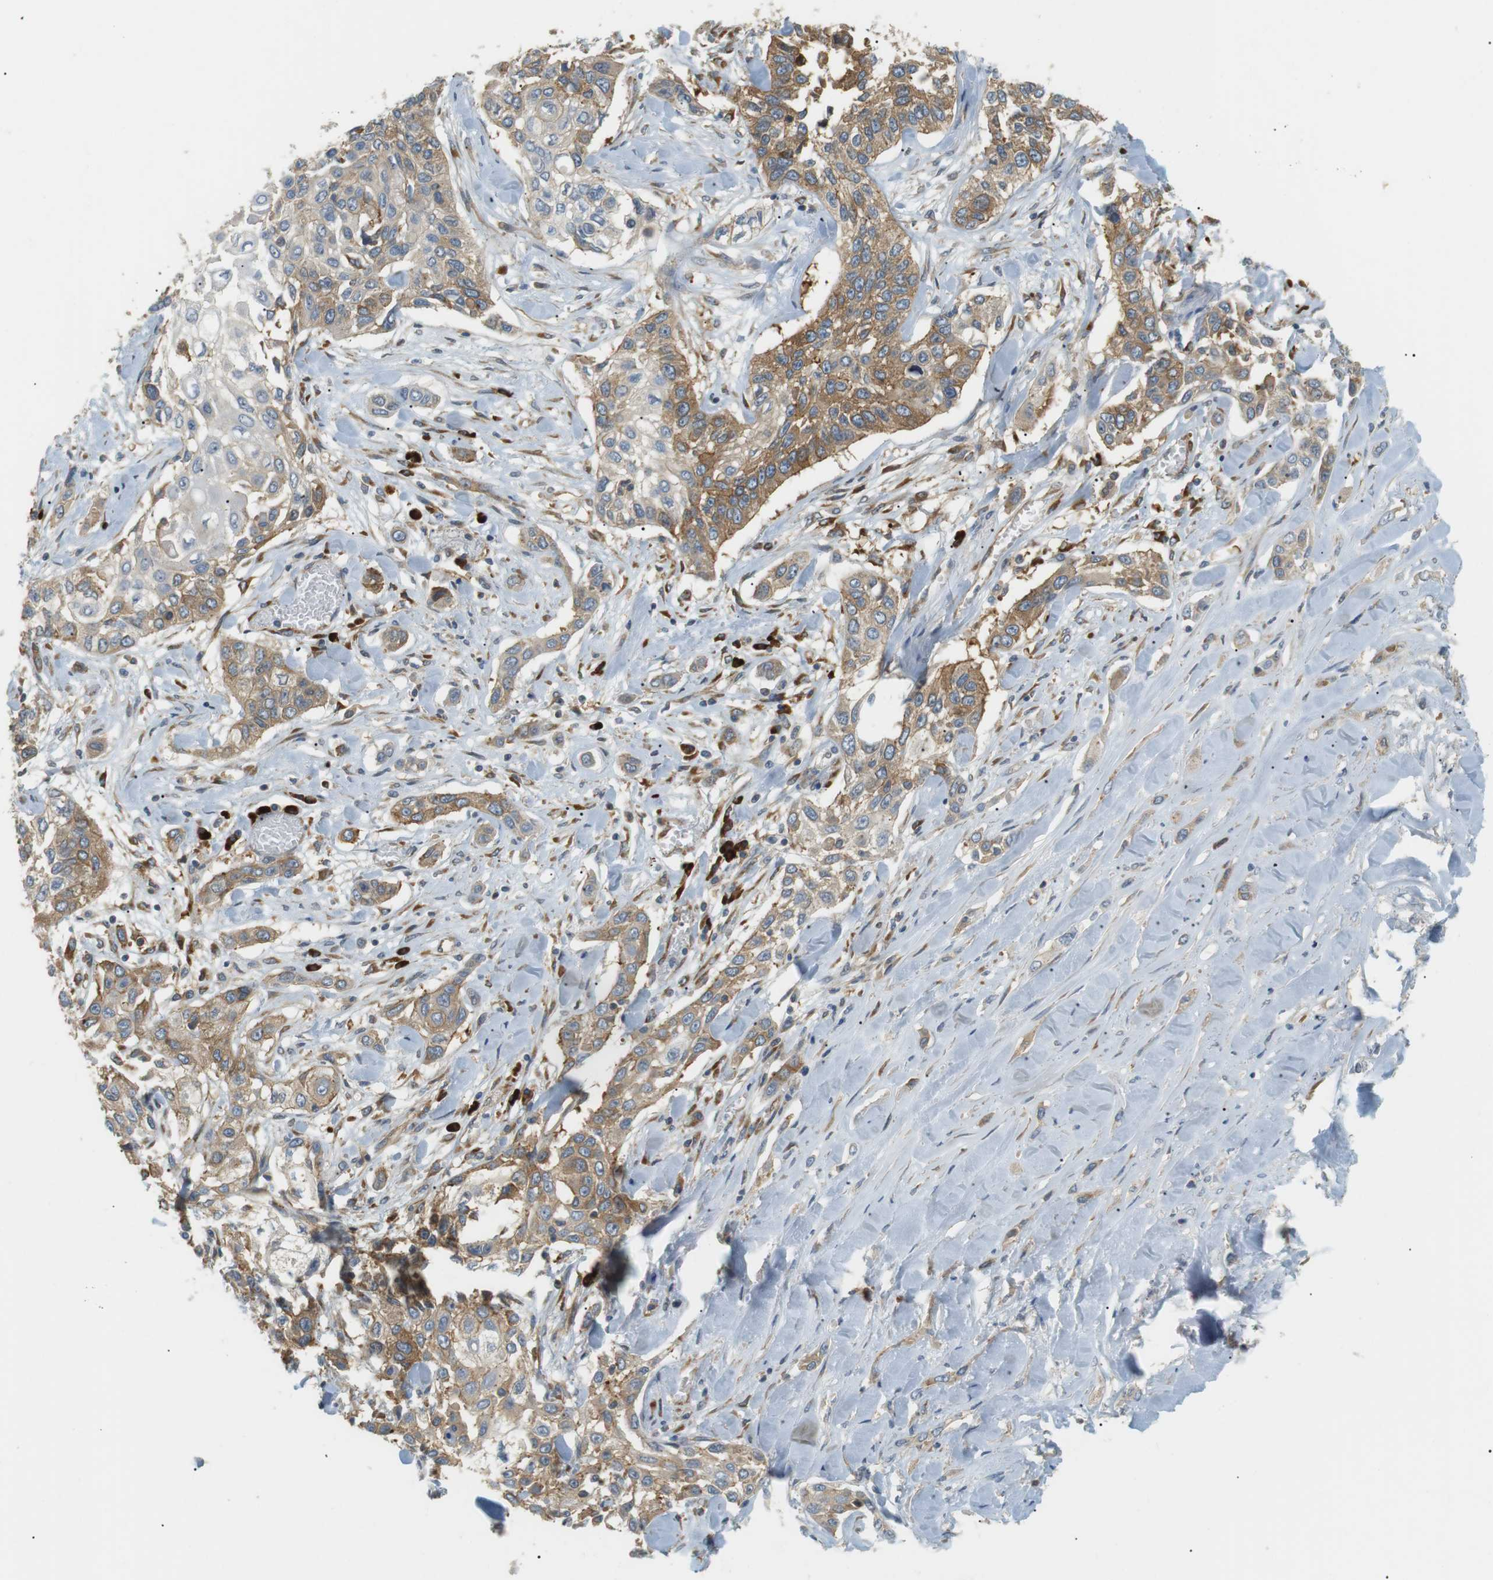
{"staining": {"intensity": "moderate", "quantity": ">75%", "location": "cytoplasmic/membranous"}, "tissue": "lung cancer", "cell_type": "Tumor cells", "image_type": "cancer", "snomed": [{"axis": "morphology", "description": "Squamous cell carcinoma, NOS"}, {"axis": "topography", "description": "Lung"}], "caption": "Immunohistochemical staining of human lung cancer (squamous cell carcinoma) shows medium levels of moderate cytoplasmic/membranous protein staining in about >75% of tumor cells.", "gene": "TMEM200A", "patient": {"sex": "male", "age": 71}}